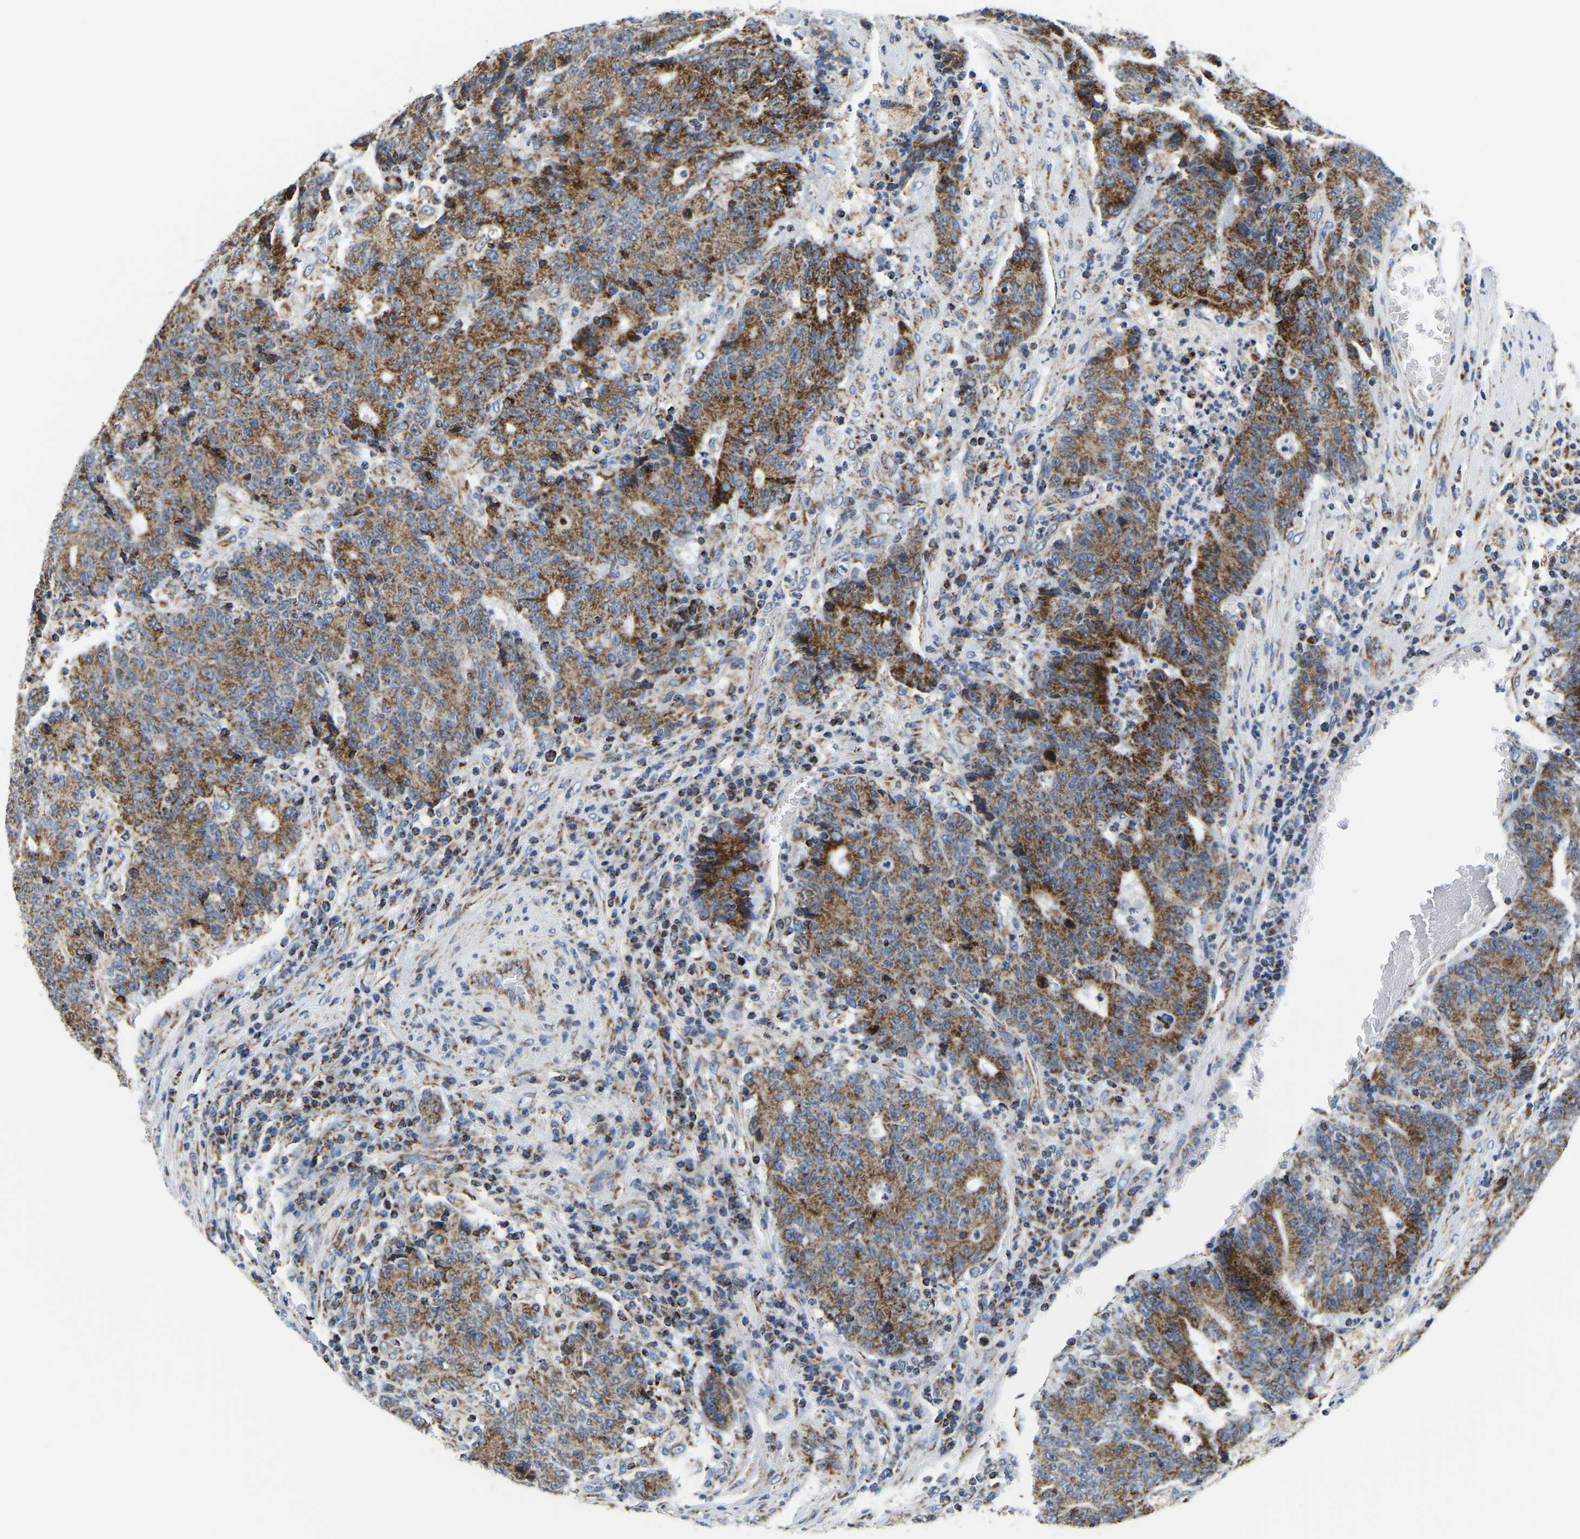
{"staining": {"intensity": "moderate", "quantity": ">75%", "location": "cytoplasmic/membranous"}, "tissue": "colorectal cancer", "cell_type": "Tumor cells", "image_type": "cancer", "snomed": [{"axis": "morphology", "description": "Normal tissue, NOS"}, {"axis": "morphology", "description": "Adenocarcinoma, NOS"}, {"axis": "topography", "description": "Colon"}], "caption": "Immunohistochemical staining of colorectal cancer exhibits medium levels of moderate cytoplasmic/membranous positivity in approximately >75% of tumor cells.", "gene": "SFXN1", "patient": {"sex": "female", "age": 75}}